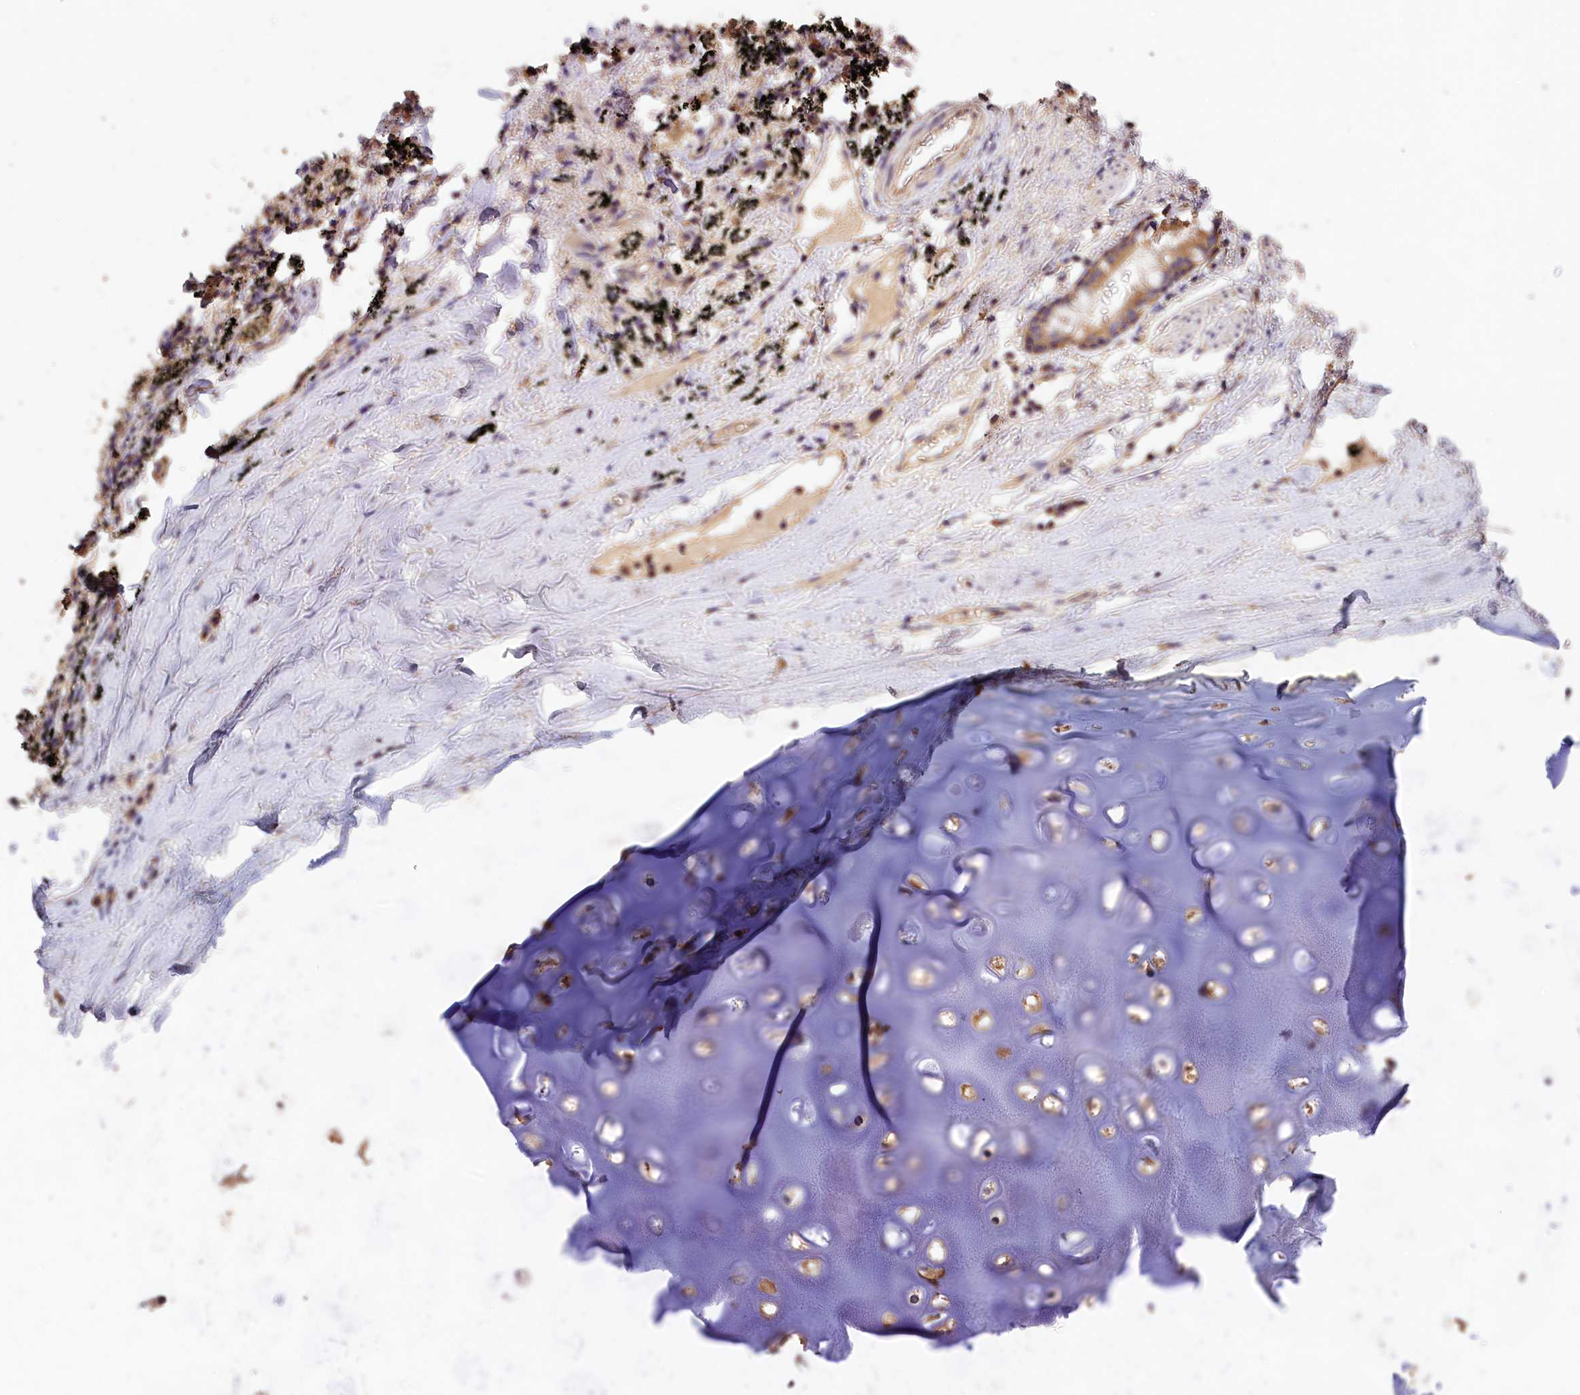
{"staining": {"intensity": "weak", "quantity": ">75%", "location": "cytoplasmic/membranous"}, "tissue": "adipose tissue", "cell_type": "Adipocytes", "image_type": "normal", "snomed": [{"axis": "morphology", "description": "Normal tissue, NOS"}, {"axis": "topography", "description": "Lymph node"}, {"axis": "topography", "description": "Bronchus"}], "caption": "DAB immunohistochemical staining of benign human adipose tissue shows weak cytoplasmic/membranous protein expression in about >75% of adipocytes.", "gene": "OAS3", "patient": {"sex": "male", "age": 63}}